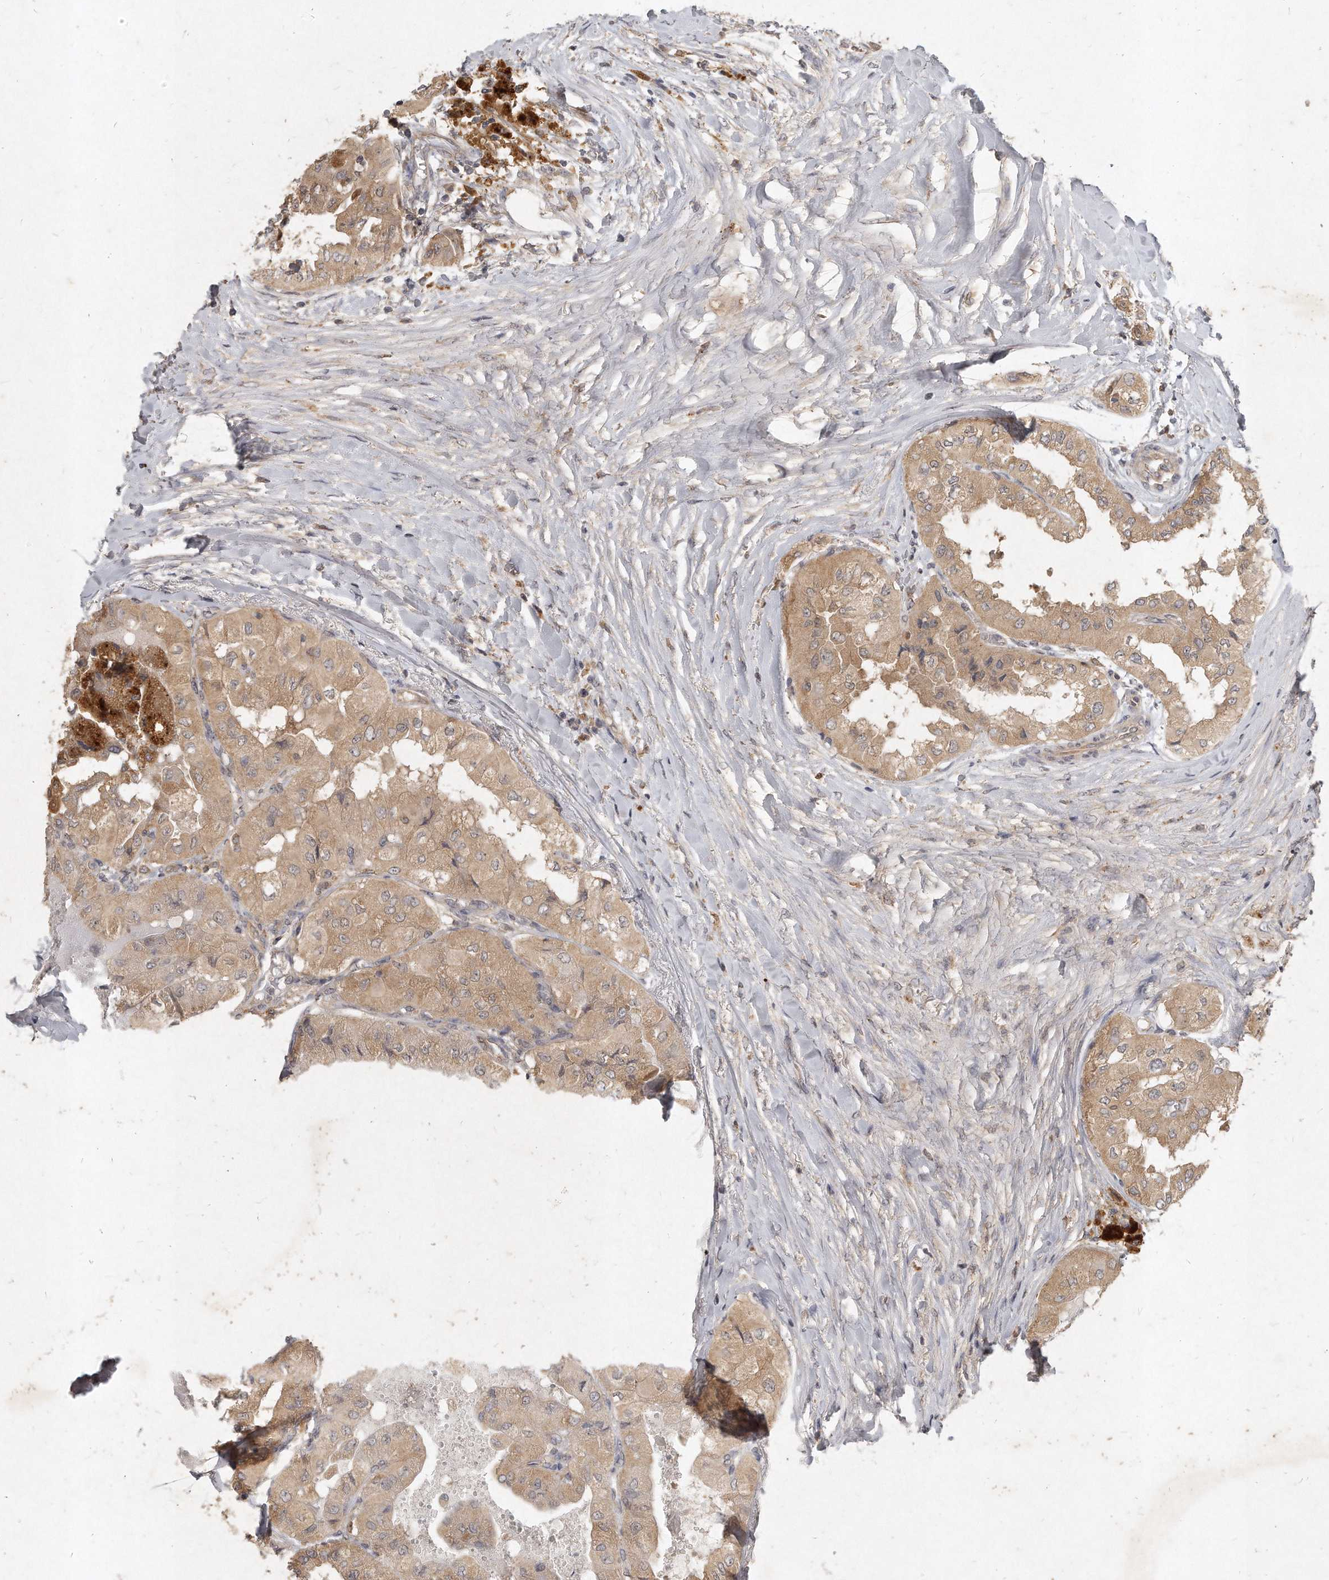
{"staining": {"intensity": "moderate", "quantity": ">75%", "location": "cytoplasmic/membranous"}, "tissue": "thyroid cancer", "cell_type": "Tumor cells", "image_type": "cancer", "snomed": [{"axis": "morphology", "description": "Papillary adenocarcinoma, NOS"}, {"axis": "topography", "description": "Thyroid gland"}], "caption": "Protein positivity by immunohistochemistry (IHC) displays moderate cytoplasmic/membranous expression in about >75% of tumor cells in thyroid papillary adenocarcinoma. (IHC, brightfield microscopy, high magnification).", "gene": "LGALS8", "patient": {"sex": "female", "age": 59}}